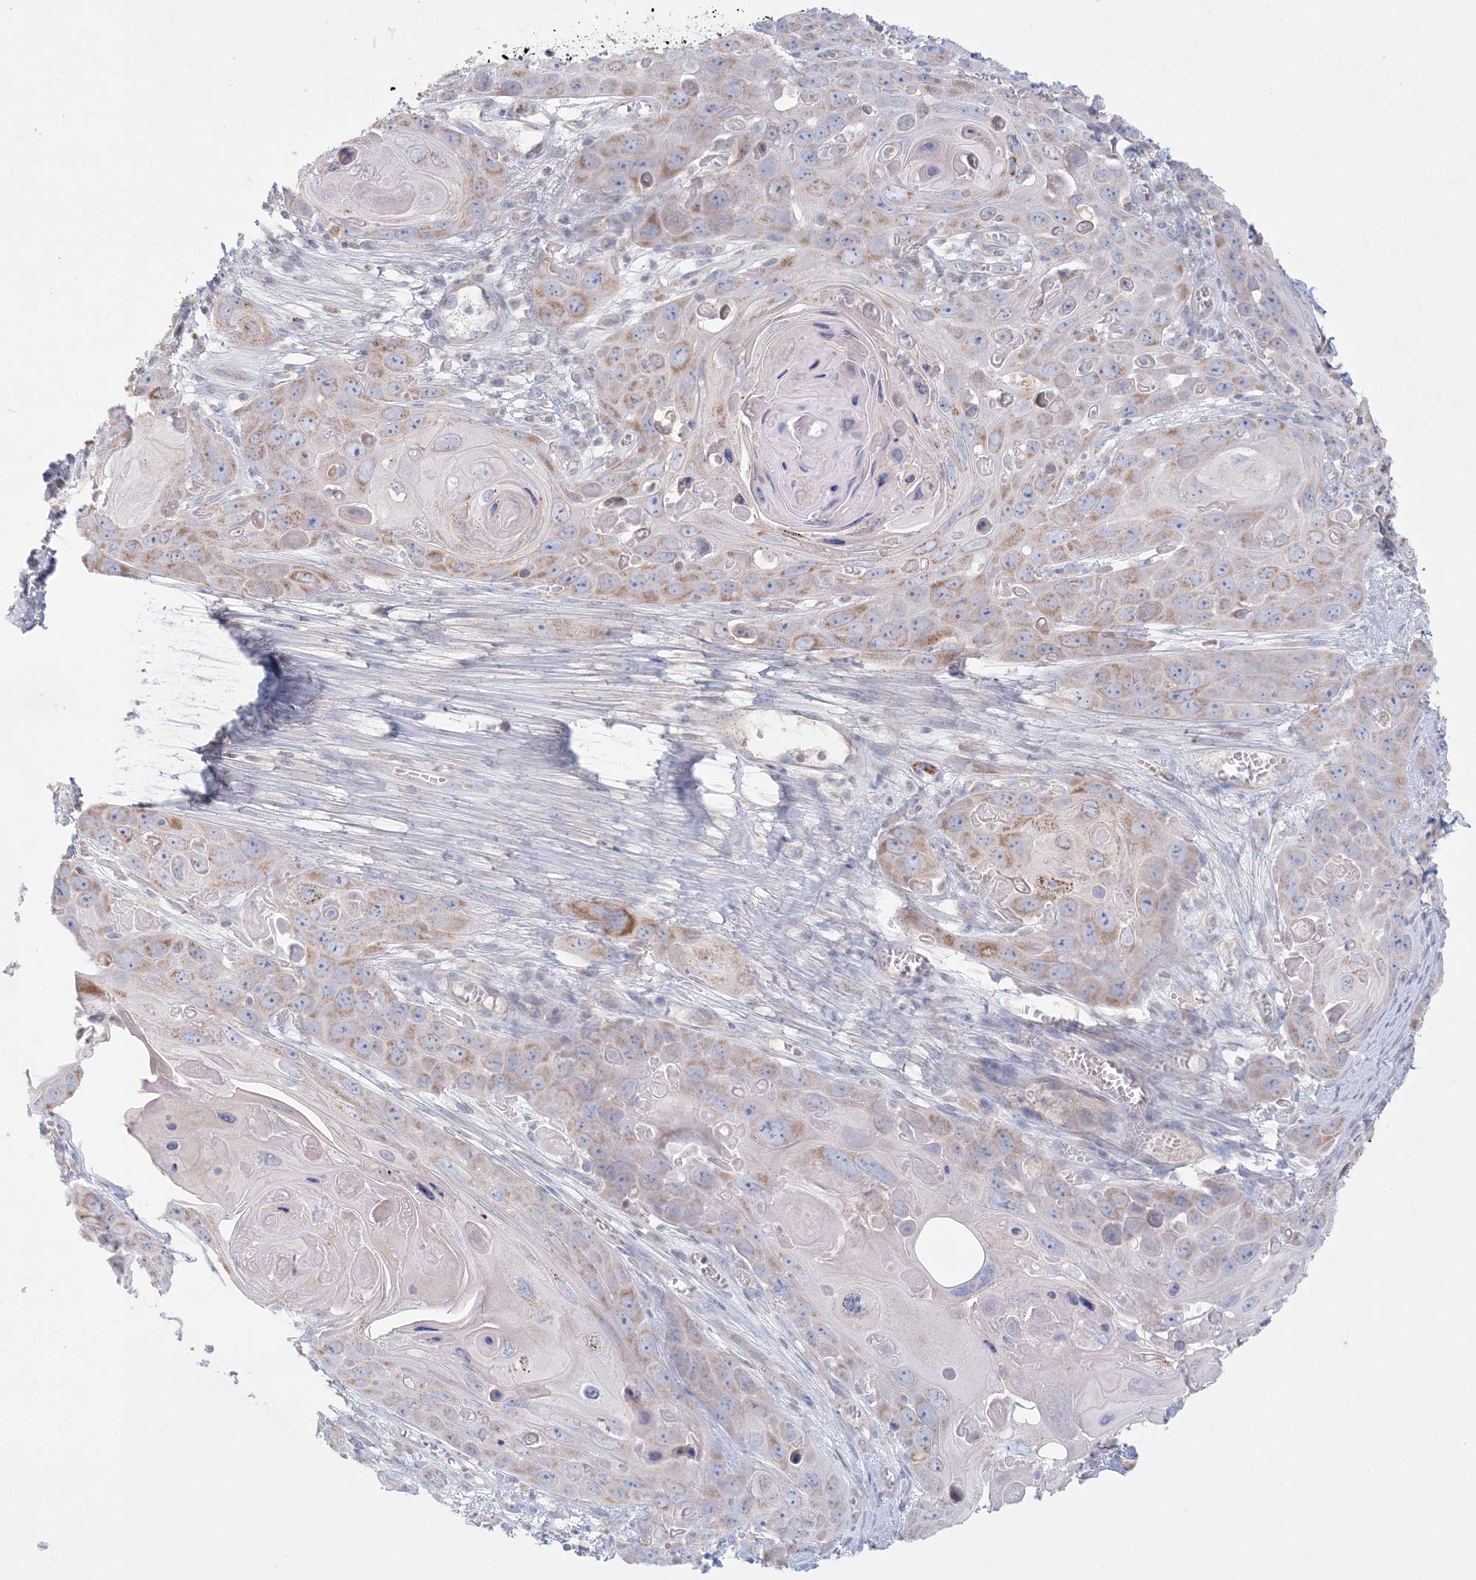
{"staining": {"intensity": "moderate", "quantity": "25%-75%", "location": "cytoplasmic/membranous"}, "tissue": "skin cancer", "cell_type": "Tumor cells", "image_type": "cancer", "snomed": [{"axis": "morphology", "description": "Squamous cell carcinoma, NOS"}, {"axis": "topography", "description": "Skin"}], "caption": "Protein staining displays moderate cytoplasmic/membranous positivity in approximately 25%-75% of tumor cells in skin cancer.", "gene": "KCTD6", "patient": {"sex": "male", "age": 55}}